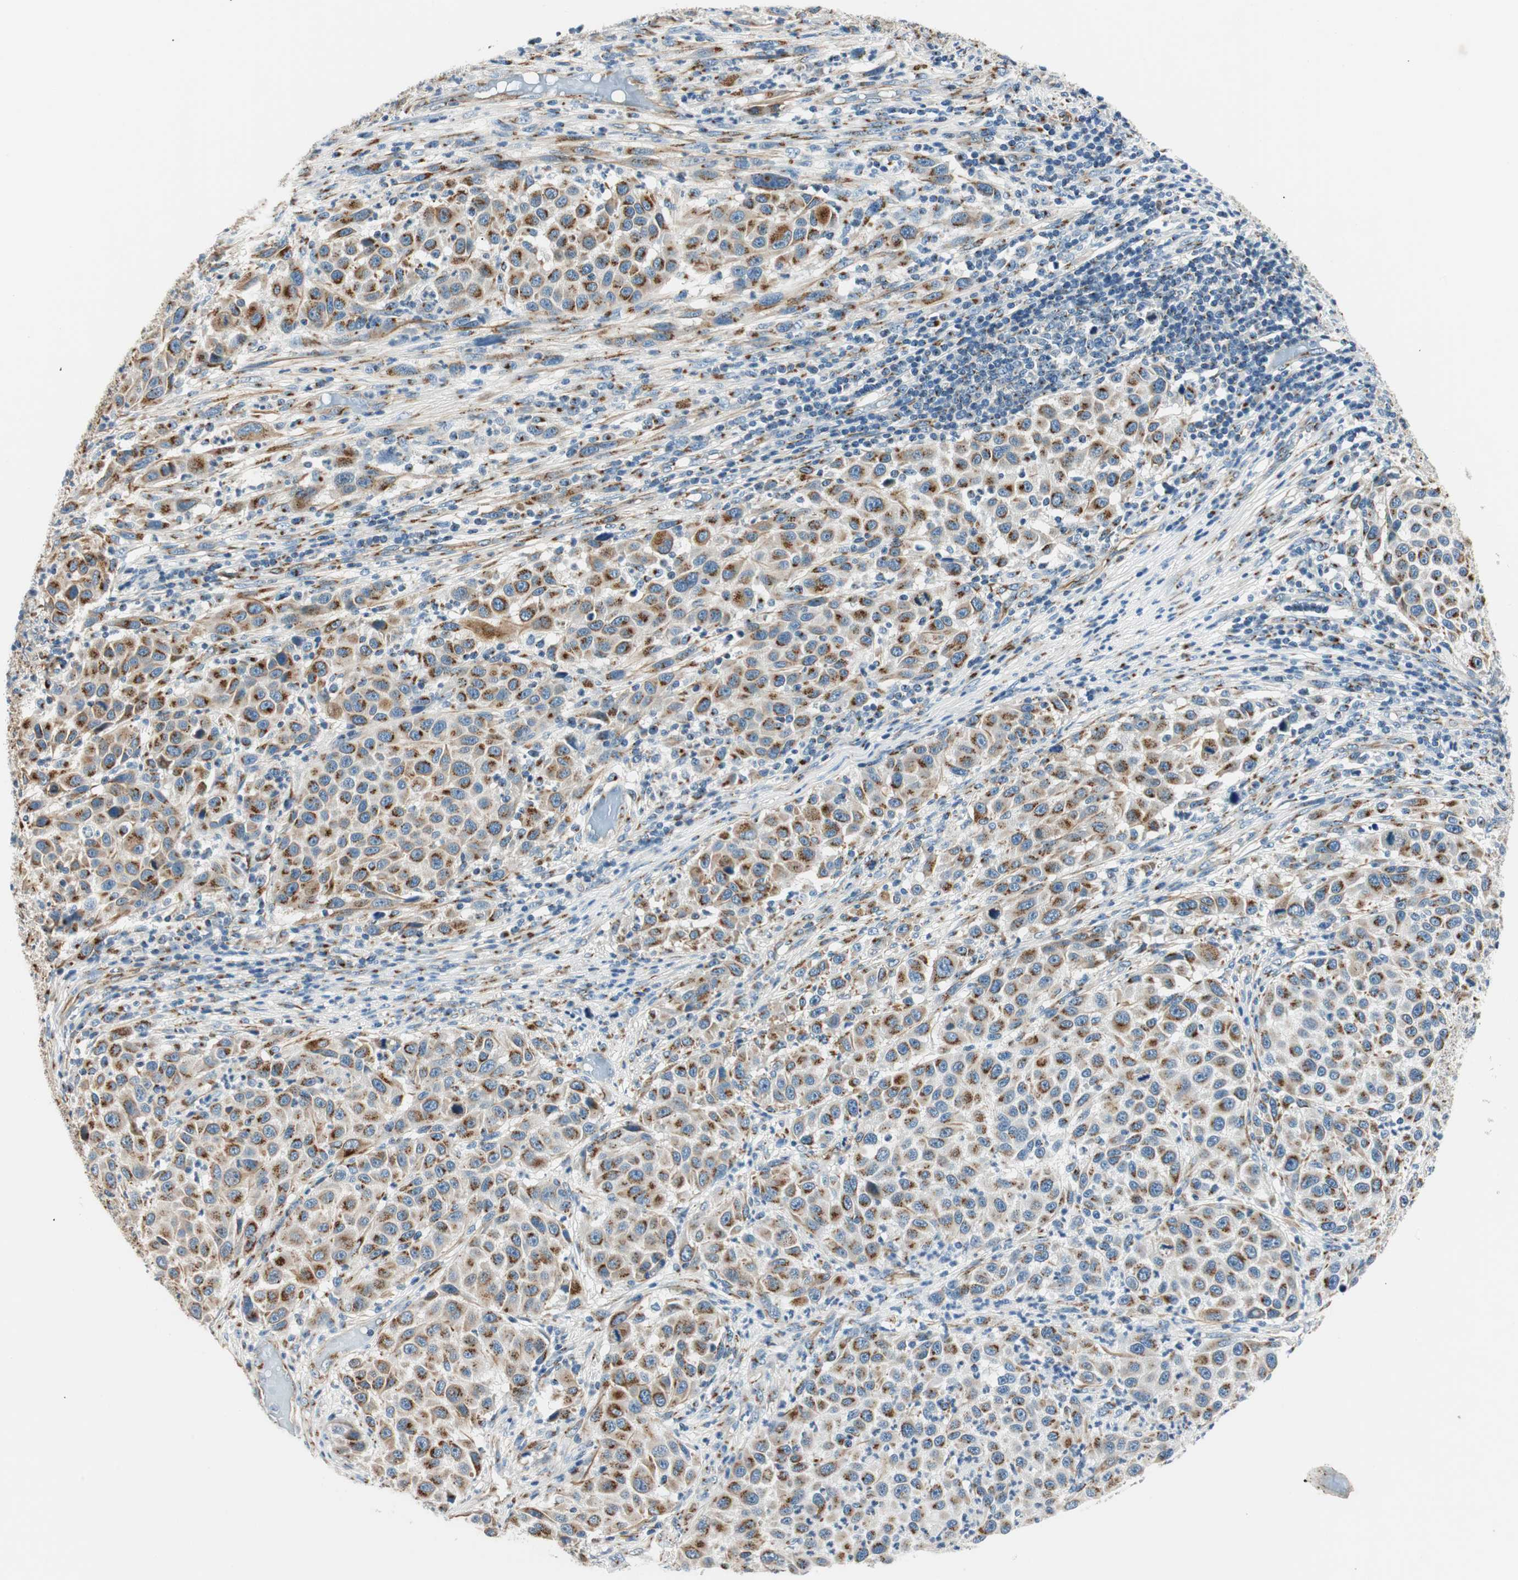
{"staining": {"intensity": "strong", "quantity": ">75%", "location": "cytoplasmic/membranous"}, "tissue": "melanoma", "cell_type": "Tumor cells", "image_type": "cancer", "snomed": [{"axis": "morphology", "description": "Malignant melanoma, Metastatic site"}, {"axis": "topography", "description": "Lymph node"}], "caption": "High-magnification brightfield microscopy of malignant melanoma (metastatic site) stained with DAB (3,3'-diaminobenzidine) (brown) and counterstained with hematoxylin (blue). tumor cells exhibit strong cytoplasmic/membranous expression is appreciated in about>75% of cells.", "gene": "TMF1", "patient": {"sex": "male", "age": 61}}